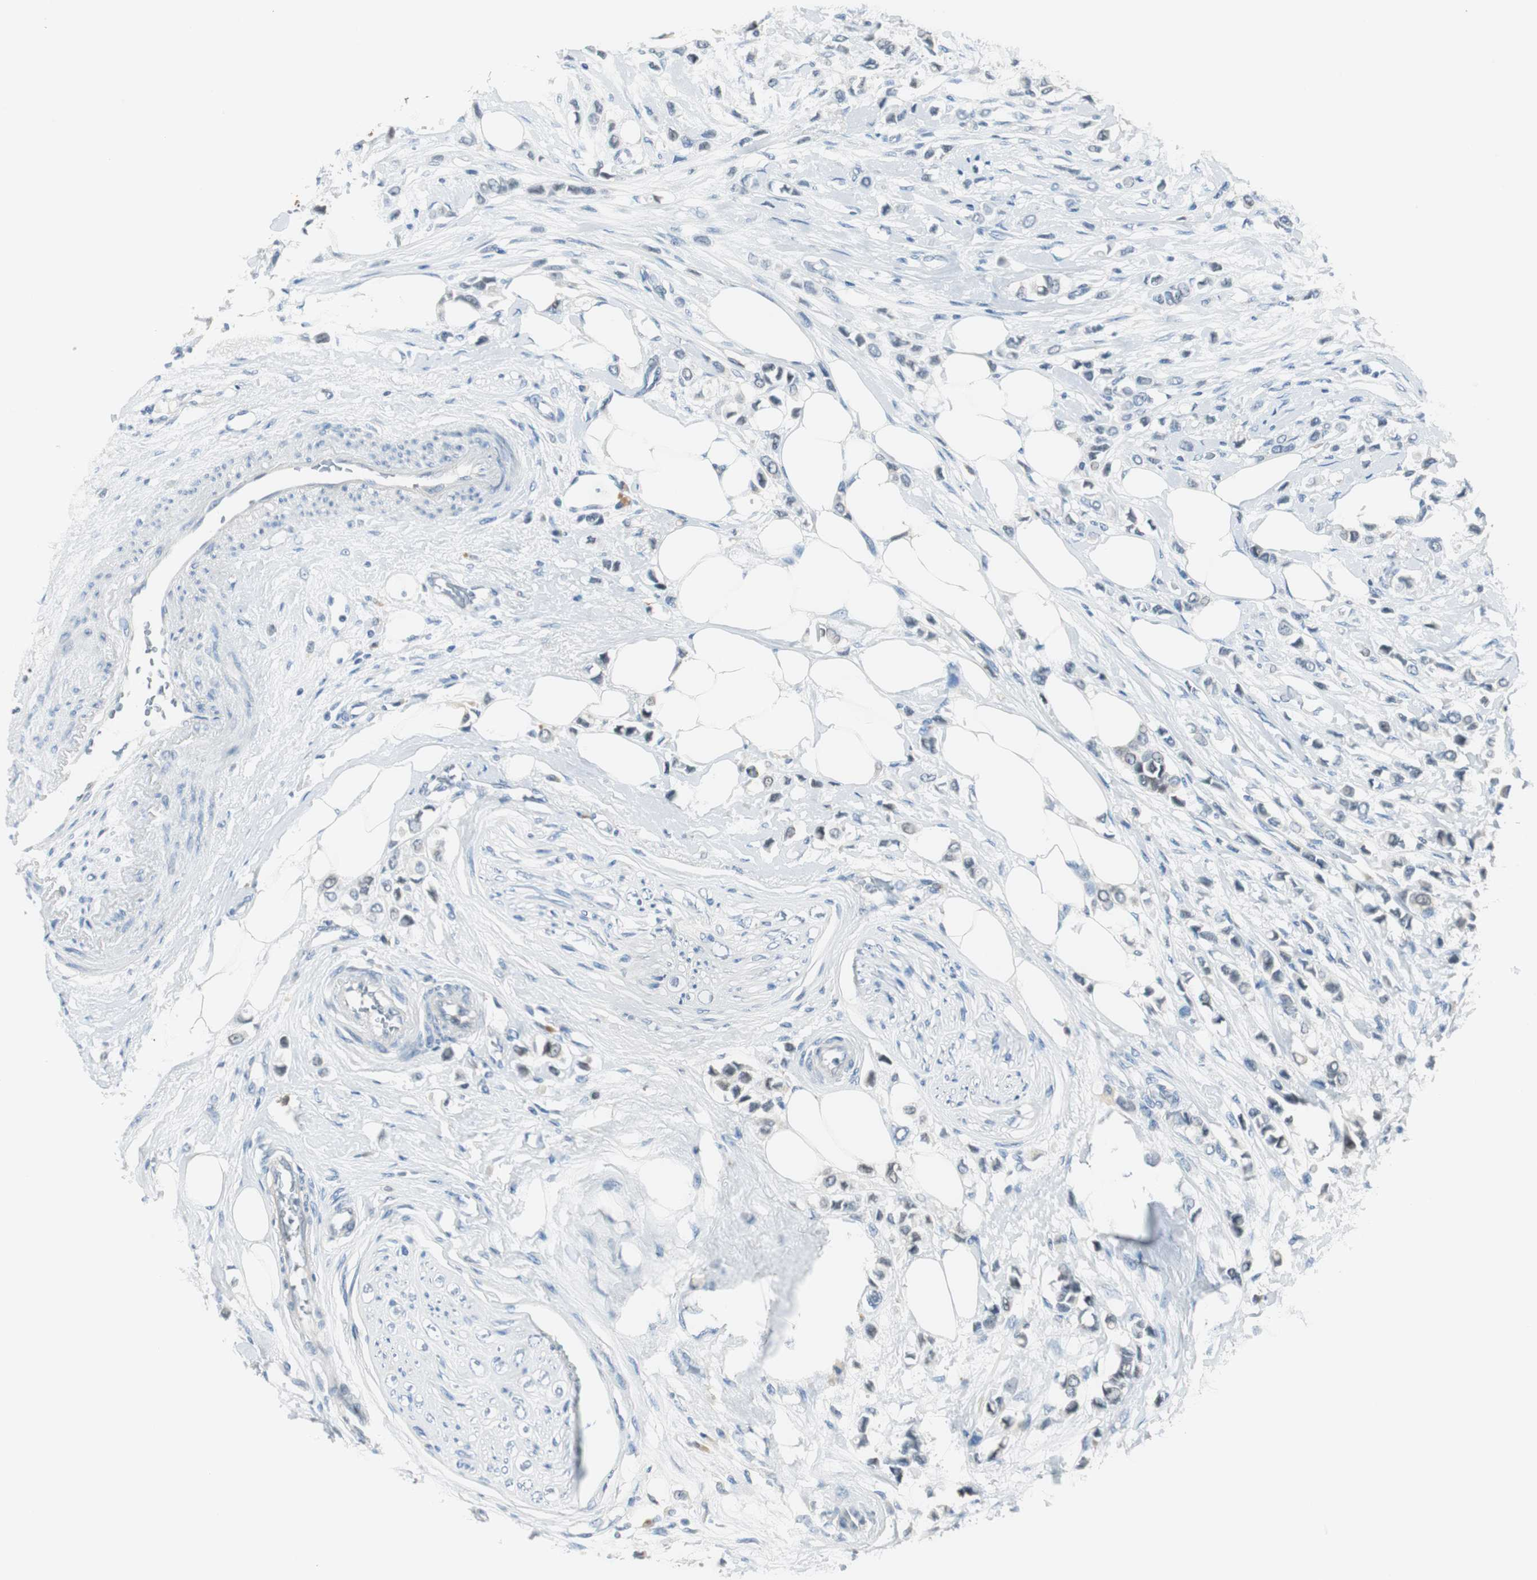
{"staining": {"intensity": "negative", "quantity": "none", "location": "none"}, "tissue": "breast cancer", "cell_type": "Tumor cells", "image_type": "cancer", "snomed": [{"axis": "morphology", "description": "Lobular carcinoma"}, {"axis": "topography", "description": "Breast"}], "caption": "Immunohistochemistry photomicrograph of human breast cancer (lobular carcinoma) stained for a protein (brown), which displays no staining in tumor cells.", "gene": "MSTO1", "patient": {"sex": "female", "age": 51}}